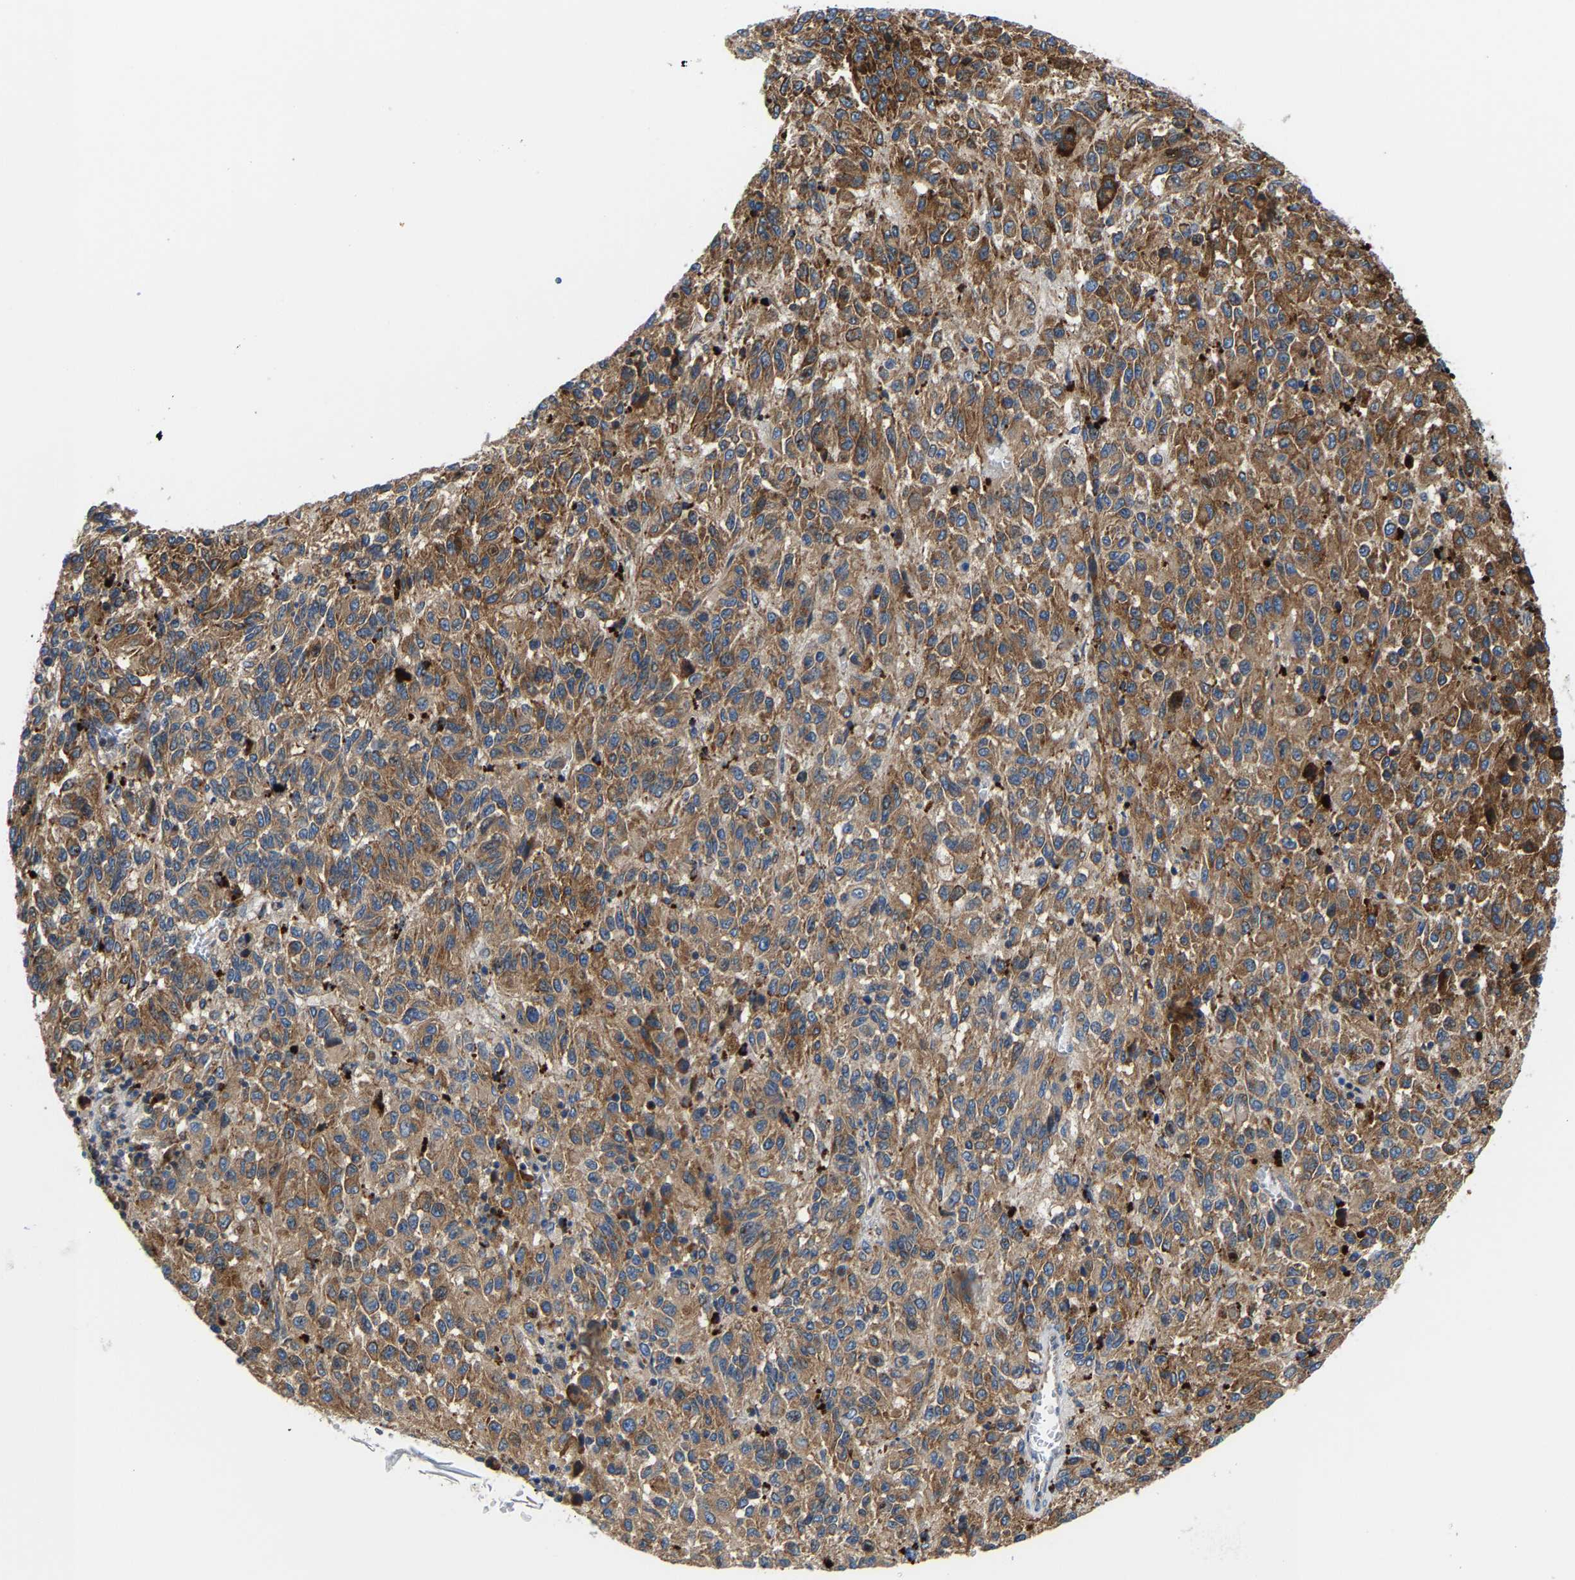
{"staining": {"intensity": "moderate", "quantity": ">75%", "location": "cytoplasmic/membranous"}, "tissue": "melanoma", "cell_type": "Tumor cells", "image_type": "cancer", "snomed": [{"axis": "morphology", "description": "Malignant melanoma, Metastatic site"}, {"axis": "topography", "description": "Lung"}], "caption": "Immunohistochemistry (IHC) of malignant melanoma (metastatic site) exhibits medium levels of moderate cytoplasmic/membranous positivity in approximately >75% of tumor cells.", "gene": "DPP7", "patient": {"sex": "male", "age": 64}}